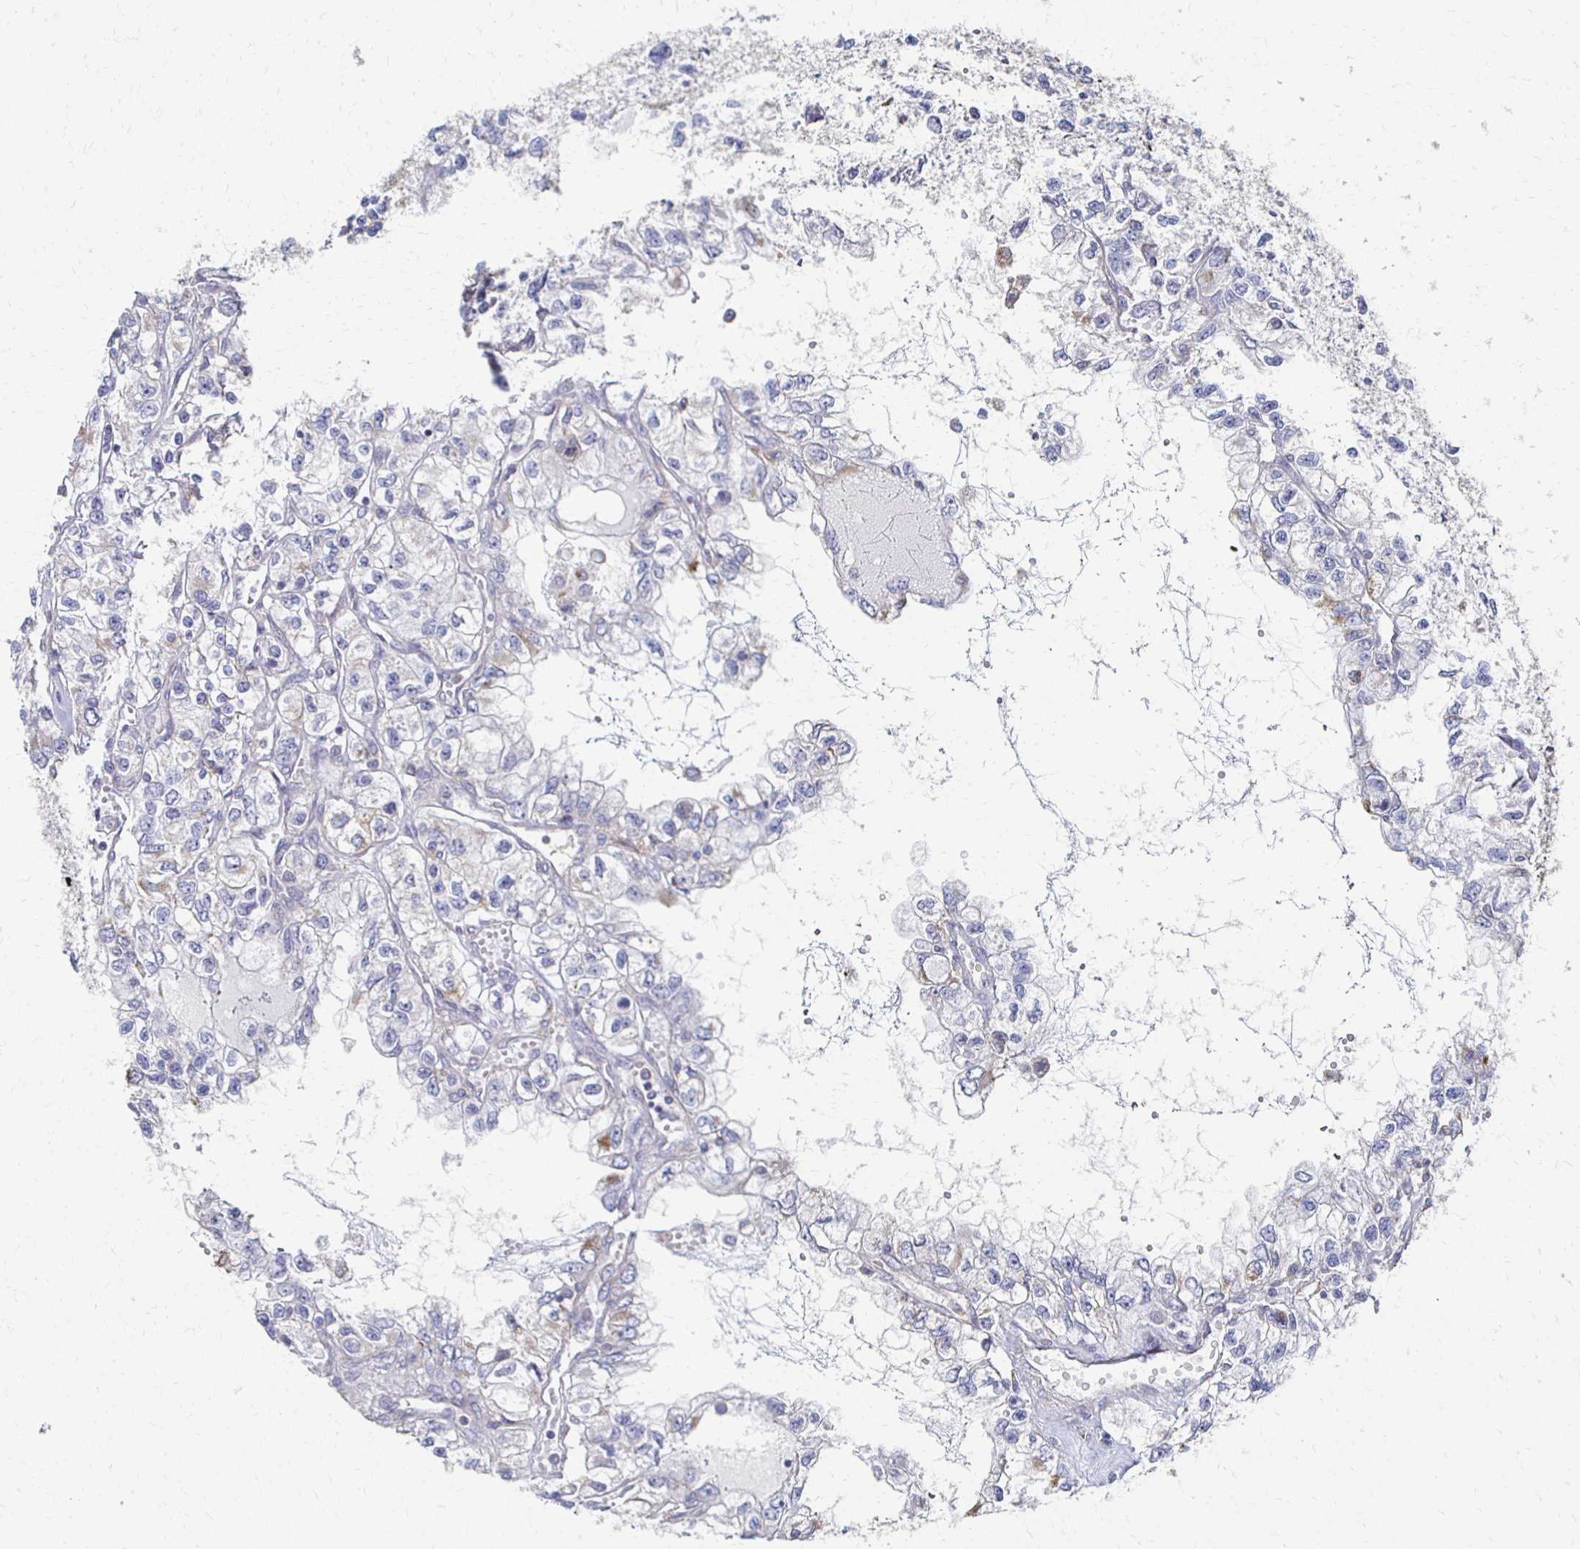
{"staining": {"intensity": "negative", "quantity": "none", "location": "none"}, "tissue": "renal cancer", "cell_type": "Tumor cells", "image_type": "cancer", "snomed": [{"axis": "morphology", "description": "Adenocarcinoma, NOS"}, {"axis": "topography", "description": "Kidney"}], "caption": "High power microscopy micrograph of an immunohistochemistry (IHC) photomicrograph of renal cancer, revealing no significant expression in tumor cells. Brightfield microscopy of immunohistochemistry (IHC) stained with DAB (brown) and hematoxylin (blue), captured at high magnification.", "gene": "CX3CR1", "patient": {"sex": "female", "age": 59}}